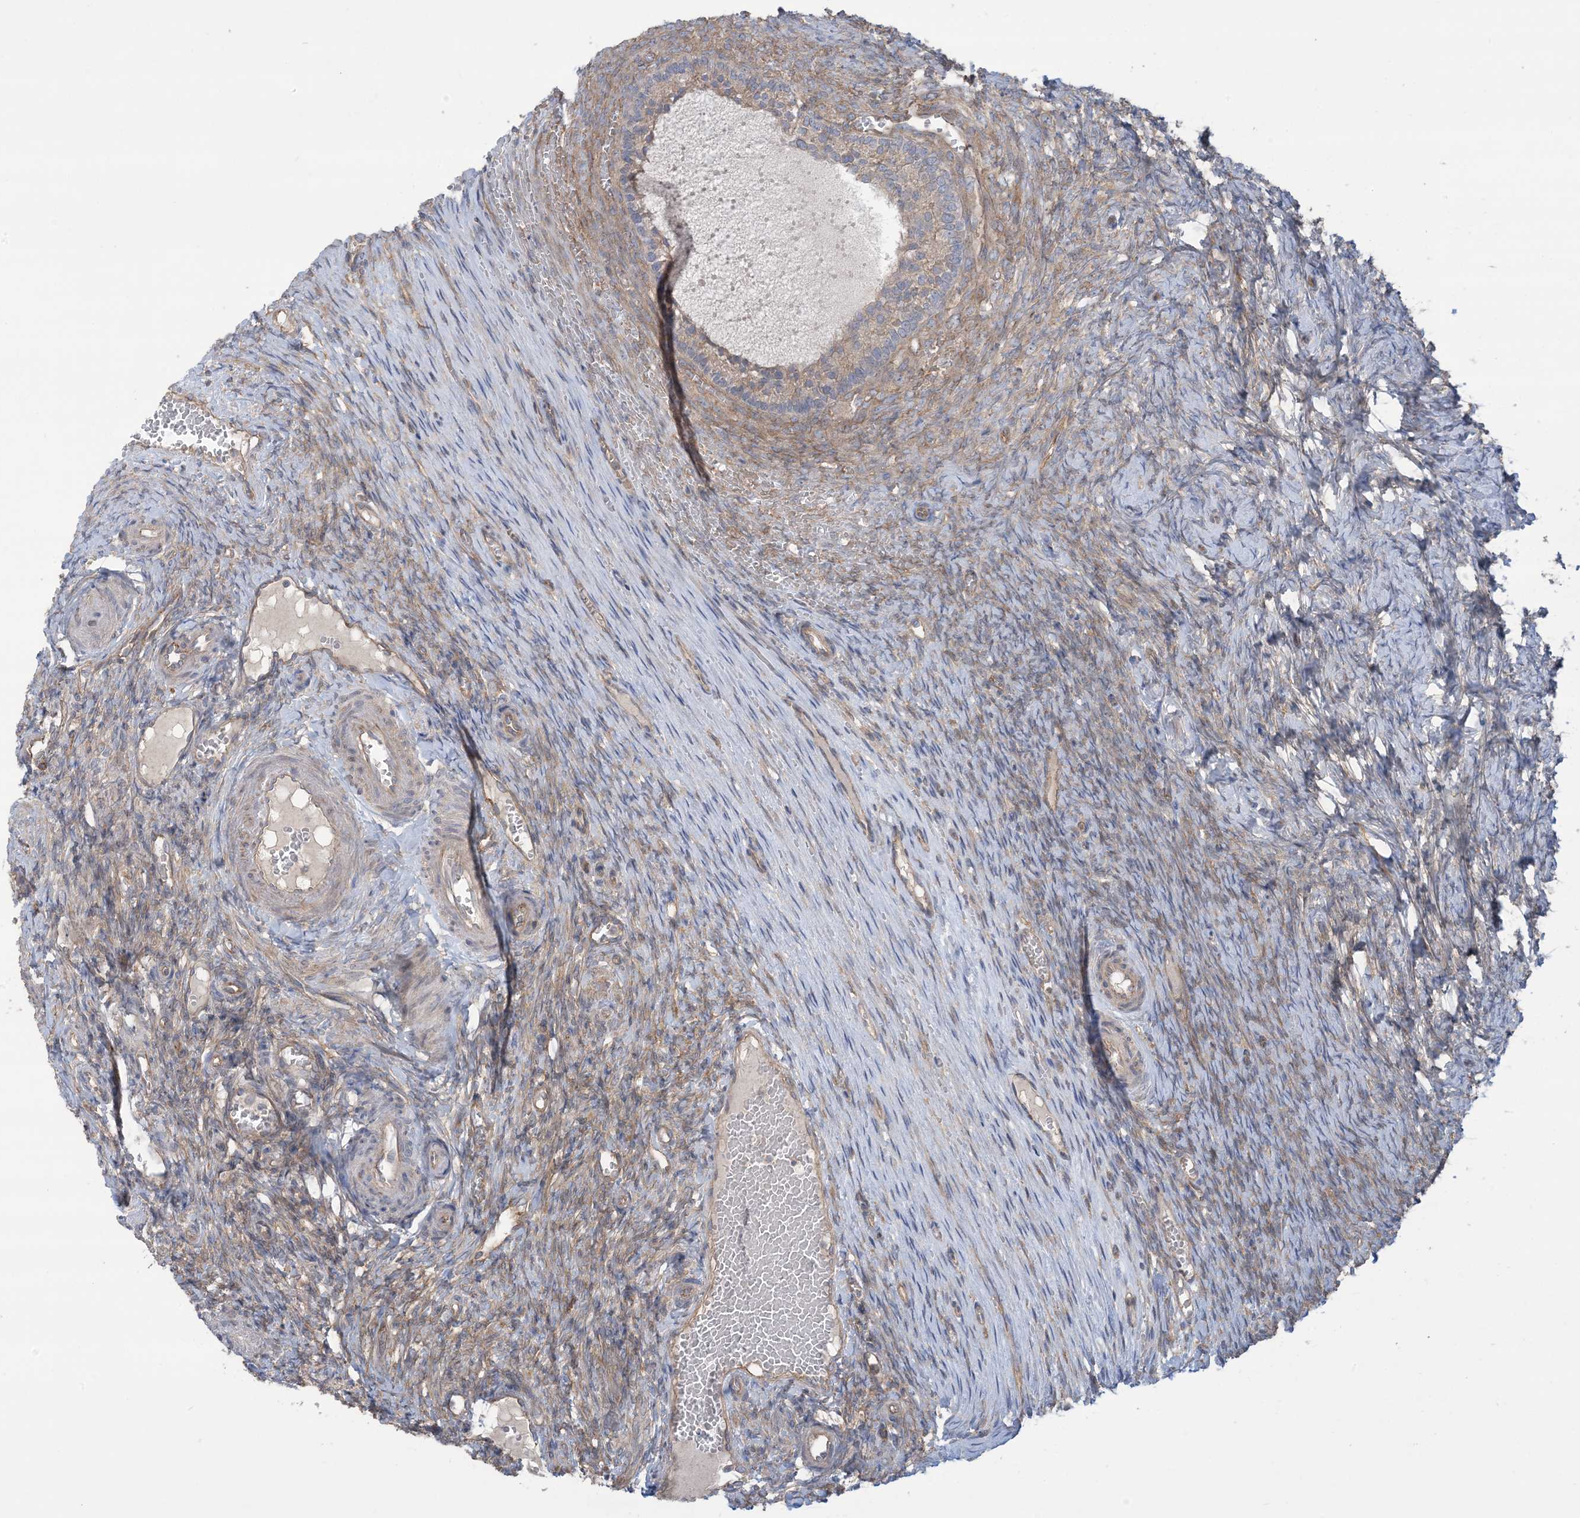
{"staining": {"intensity": "weak", "quantity": "25%-75%", "location": "cytoplasmic/membranous"}, "tissue": "ovary", "cell_type": "Ovarian stroma cells", "image_type": "normal", "snomed": [{"axis": "morphology", "description": "Adenocarcinoma, NOS"}, {"axis": "topography", "description": "Endometrium"}], "caption": "Immunohistochemistry photomicrograph of benign human ovary stained for a protein (brown), which reveals low levels of weak cytoplasmic/membranous expression in about 25%-75% of ovarian stroma cells.", "gene": "CCNY", "patient": {"sex": "female", "age": 32}}